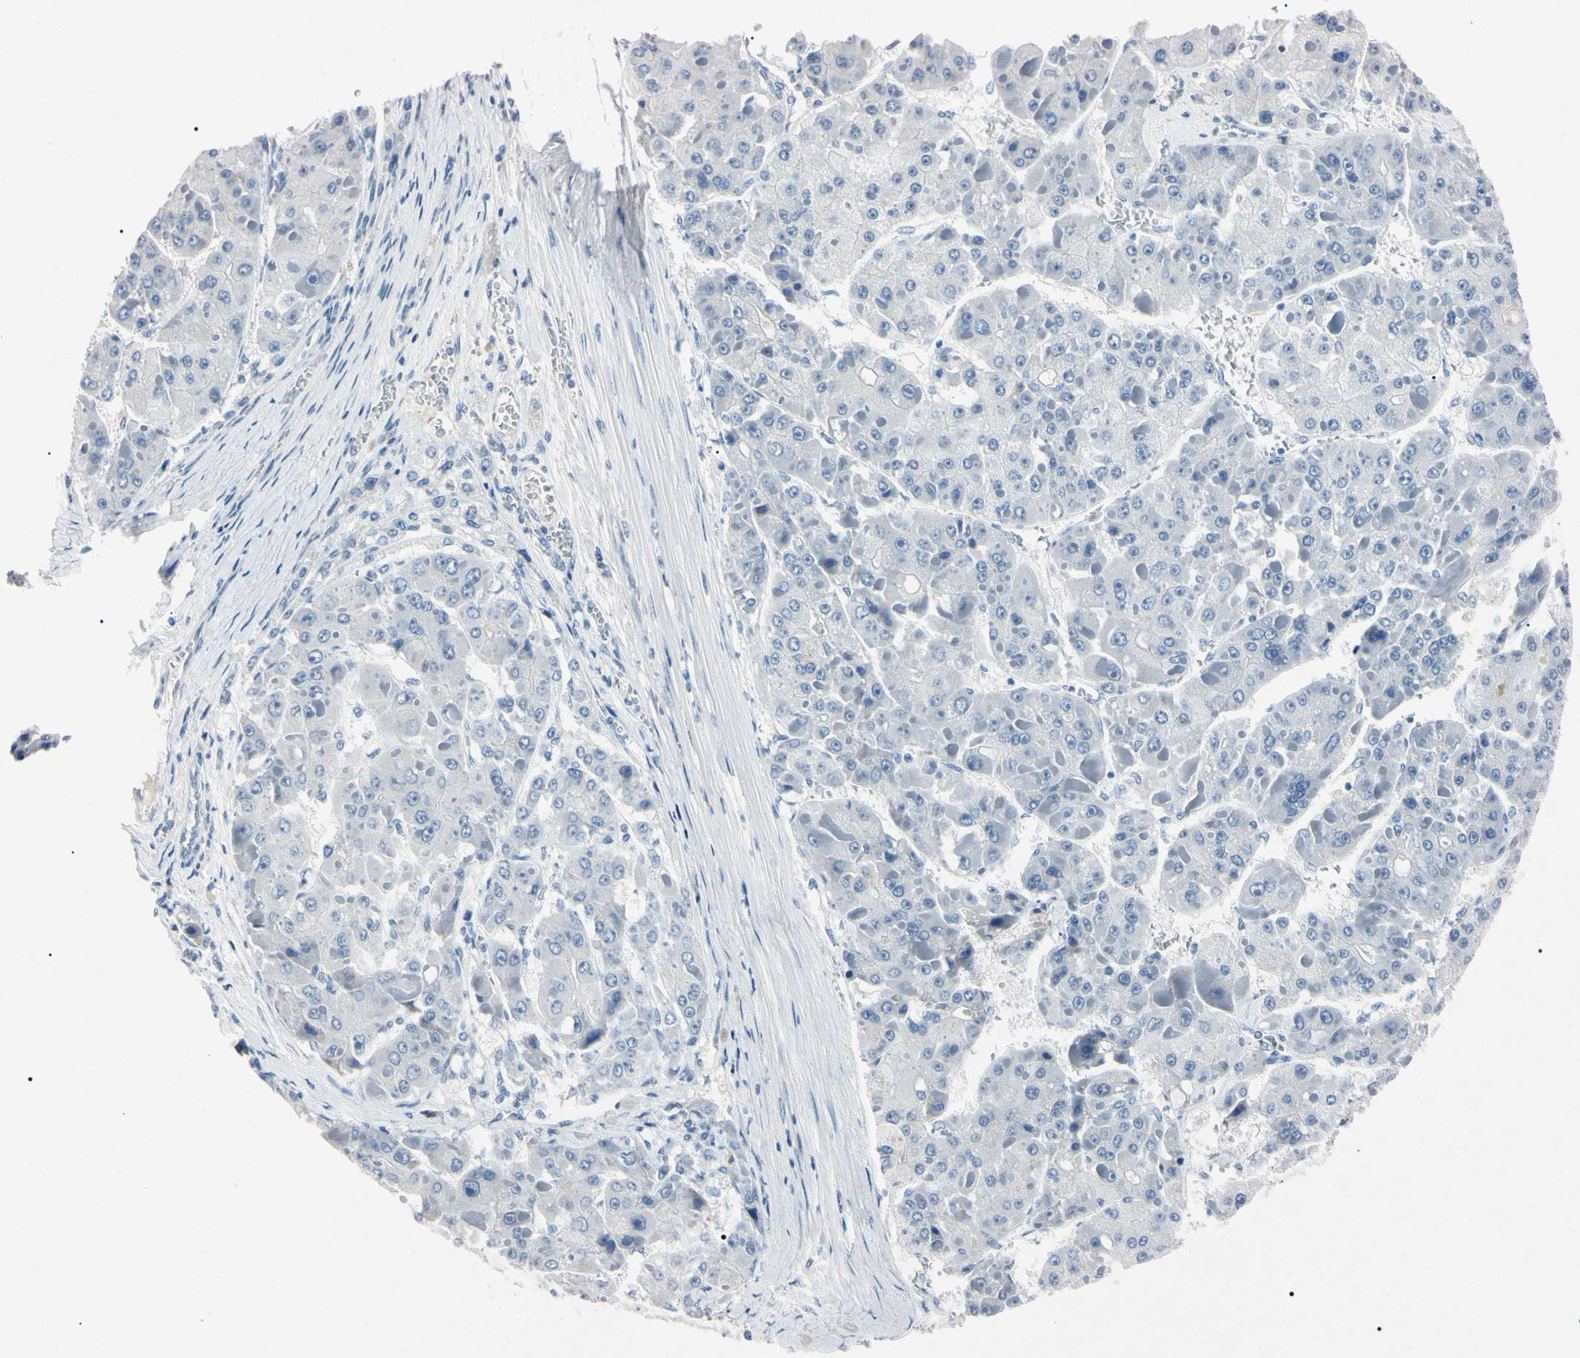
{"staining": {"intensity": "negative", "quantity": "none", "location": "none"}, "tissue": "liver cancer", "cell_type": "Tumor cells", "image_type": "cancer", "snomed": [{"axis": "morphology", "description": "Carcinoma, Hepatocellular, NOS"}, {"axis": "topography", "description": "Liver"}], "caption": "DAB immunohistochemical staining of liver cancer (hepatocellular carcinoma) reveals no significant staining in tumor cells. (DAB (3,3'-diaminobenzidine) immunohistochemistry (IHC) with hematoxylin counter stain).", "gene": "ELN", "patient": {"sex": "female", "age": 73}}